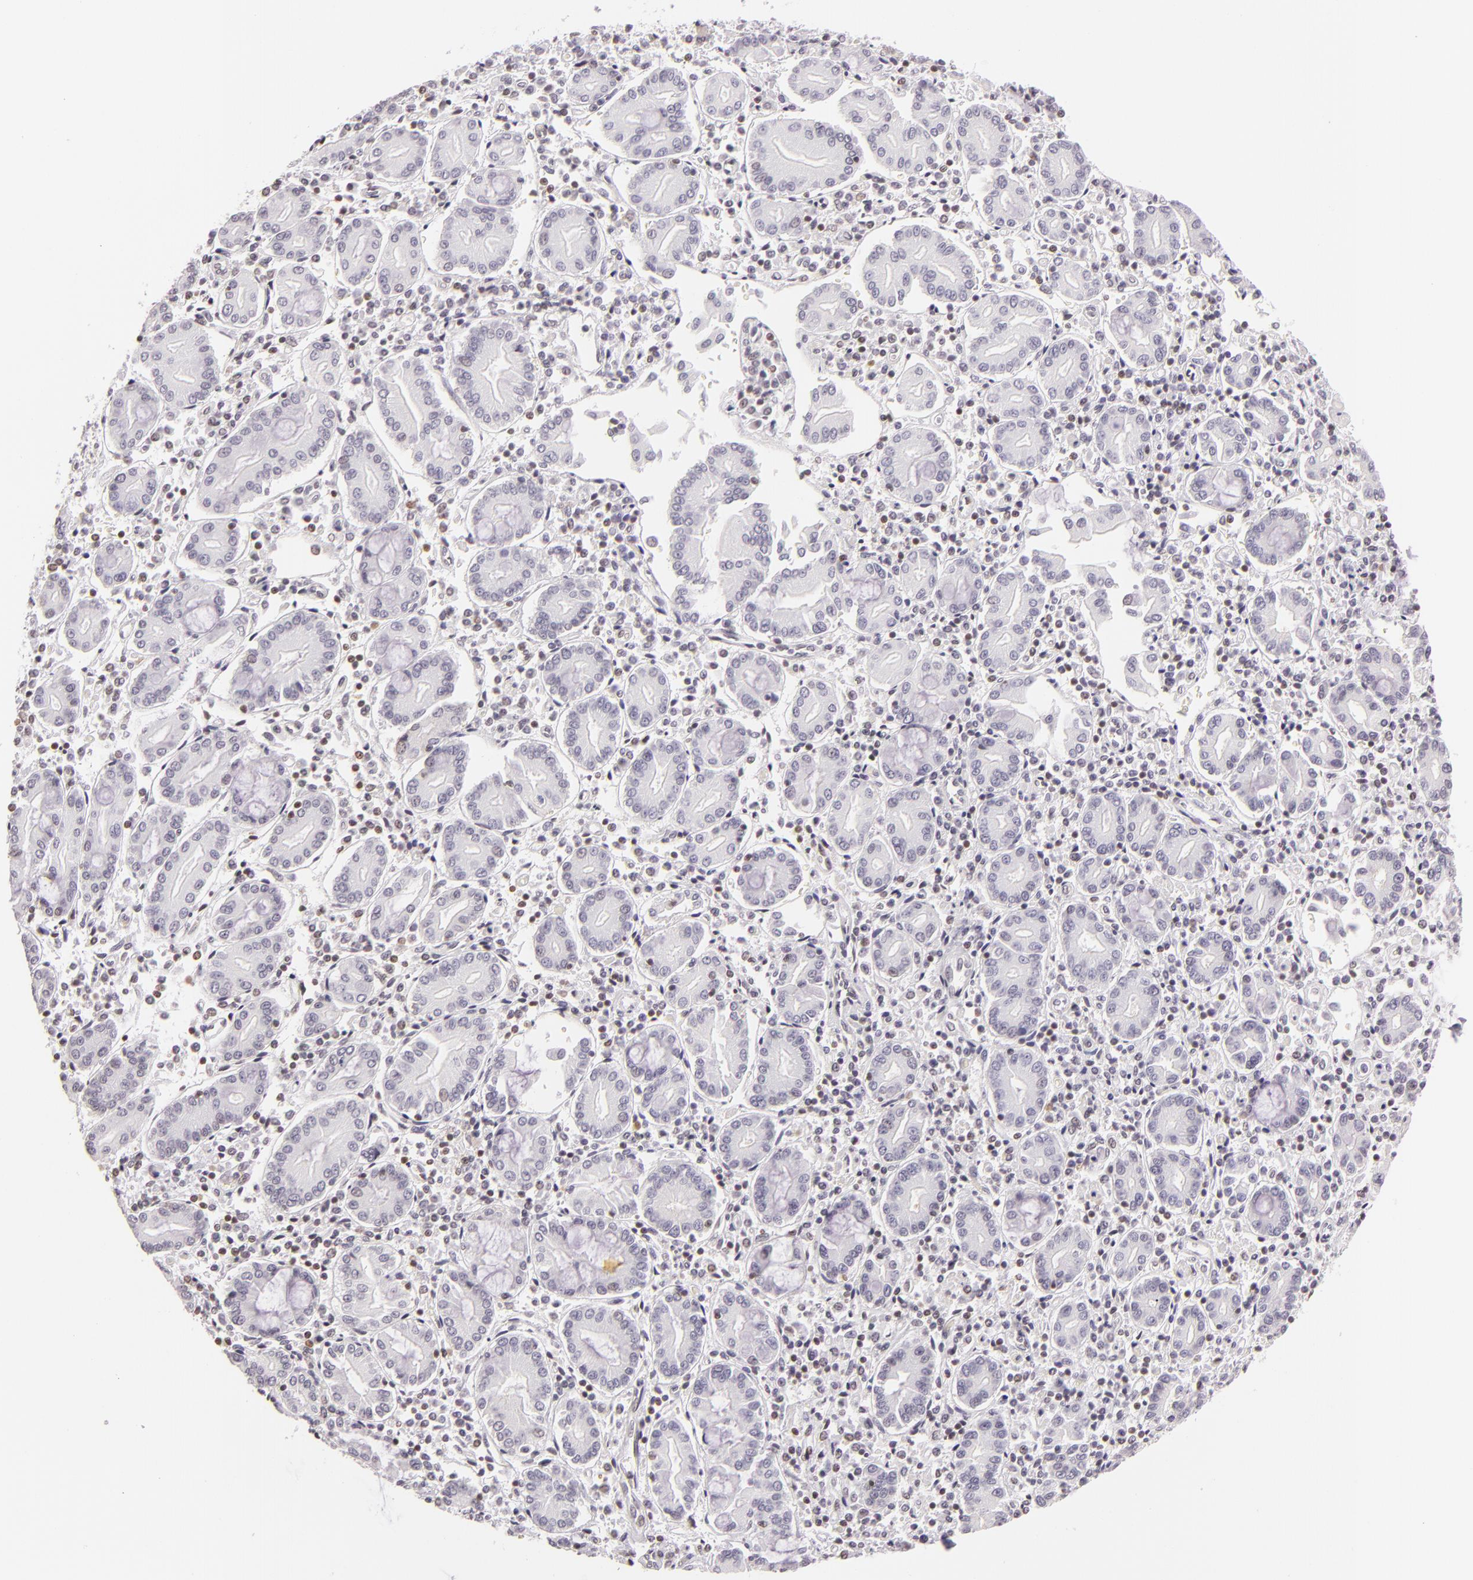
{"staining": {"intensity": "weak", "quantity": "<25%", "location": "none"}, "tissue": "pancreatic cancer", "cell_type": "Tumor cells", "image_type": "cancer", "snomed": [{"axis": "morphology", "description": "Adenocarcinoma, NOS"}, {"axis": "topography", "description": "Pancreas"}], "caption": "The IHC photomicrograph has no significant positivity in tumor cells of pancreatic adenocarcinoma tissue.", "gene": "IMPDH1", "patient": {"sex": "female", "age": 57}}